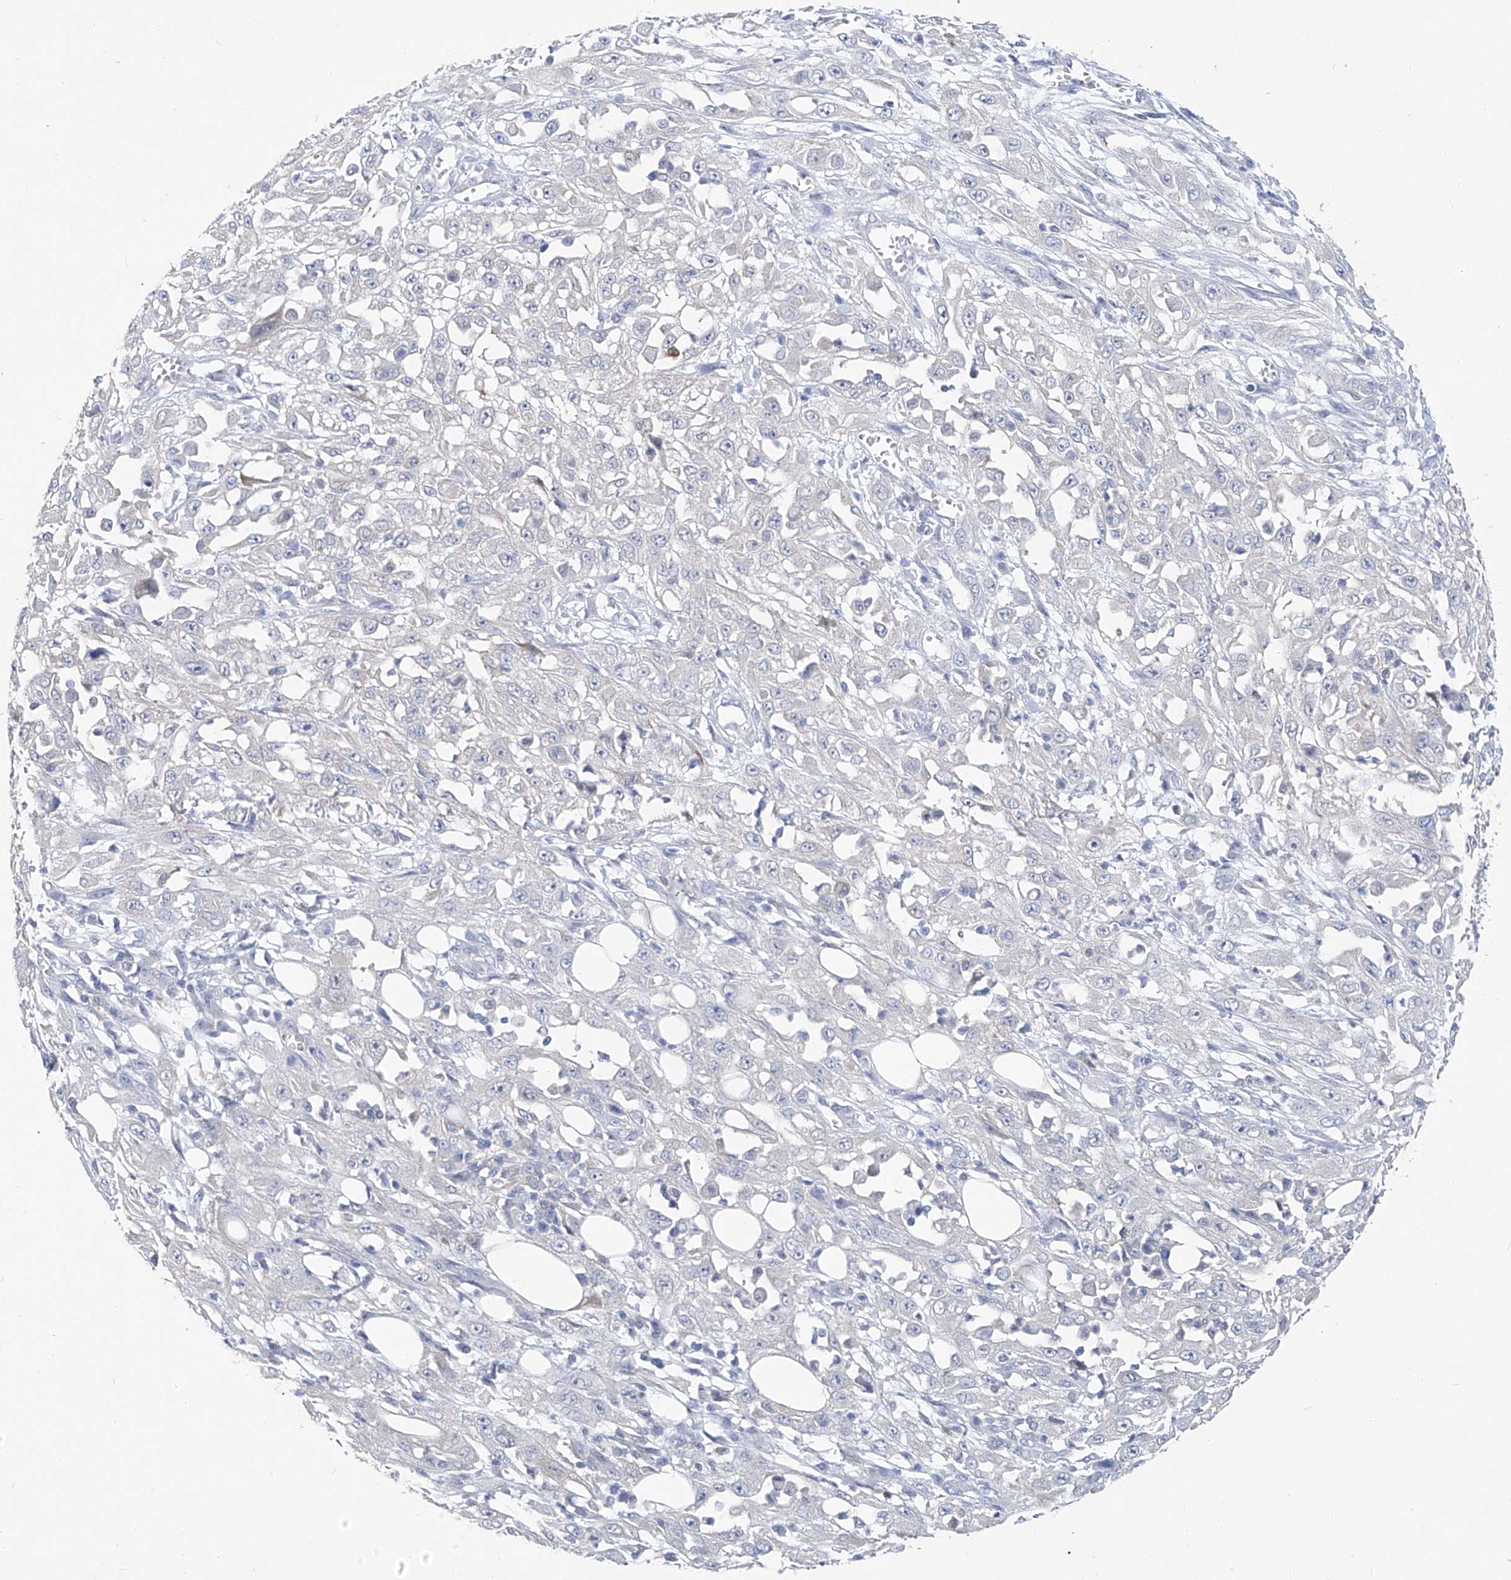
{"staining": {"intensity": "negative", "quantity": "none", "location": "none"}, "tissue": "skin cancer", "cell_type": "Tumor cells", "image_type": "cancer", "snomed": [{"axis": "morphology", "description": "Squamous cell carcinoma, NOS"}, {"axis": "morphology", "description": "Squamous cell carcinoma, metastatic, NOS"}, {"axis": "topography", "description": "Skin"}, {"axis": "topography", "description": "Lymph node"}], "caption": "Immunohistochemistry histopathology image of neoplastic tissue: human skin squamous cell carcinoma stained with DAB shows no significant protein expression in tumor cells. The staining was performed using DAB (3,3'-diaminobenzidine) to visualize the protein expression in brown, while the nuclei were stained in blue with hematoxylin (Magnification: 20x).", "gene": "UFL1", "patient": {"sex": "male", "age": 75}}